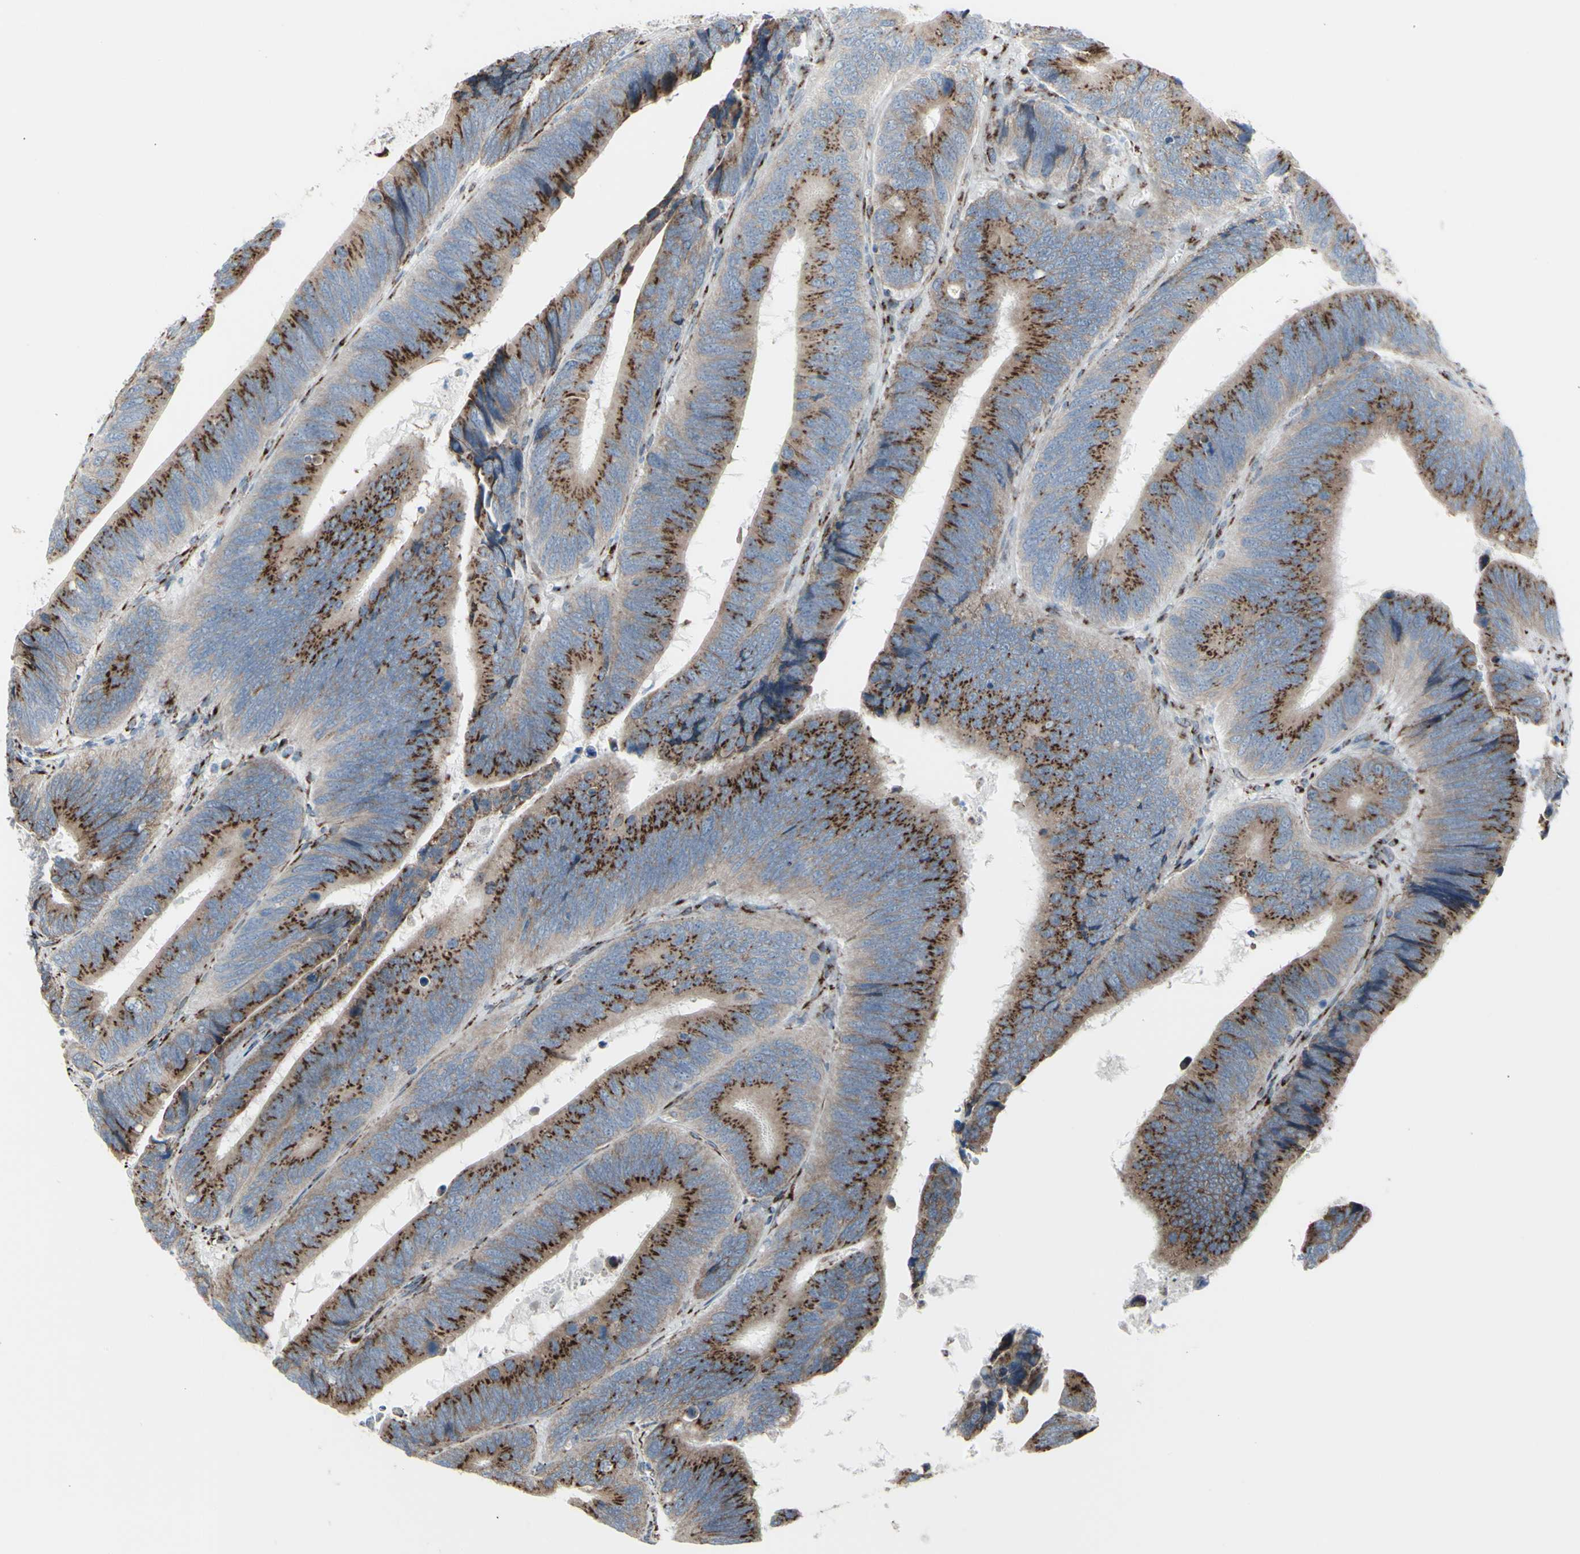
{"staining": {"intensity": "strong", "quantity": ">75%", "location": "cytoplasmic/membranous"}, "tissue": "colorectal cancer", "cell_type": "Tumor cells", "image_type": "cancer", "snomed": [{"axis": "morphology", "description": "Adenocarcinoma, NOS"}, {"axis": "topography", "description": "Colon"}], "caption": "Immunohistochemistry histopathology image of human colorectal adenocarcinoma stained for a protein (brown), which demonstrates high levels of strong cytoplasmic/membranous positivity in about >75% of tumor cells.", "gene": "GLG1", "patient": {"sex": "male", "age": 72}}